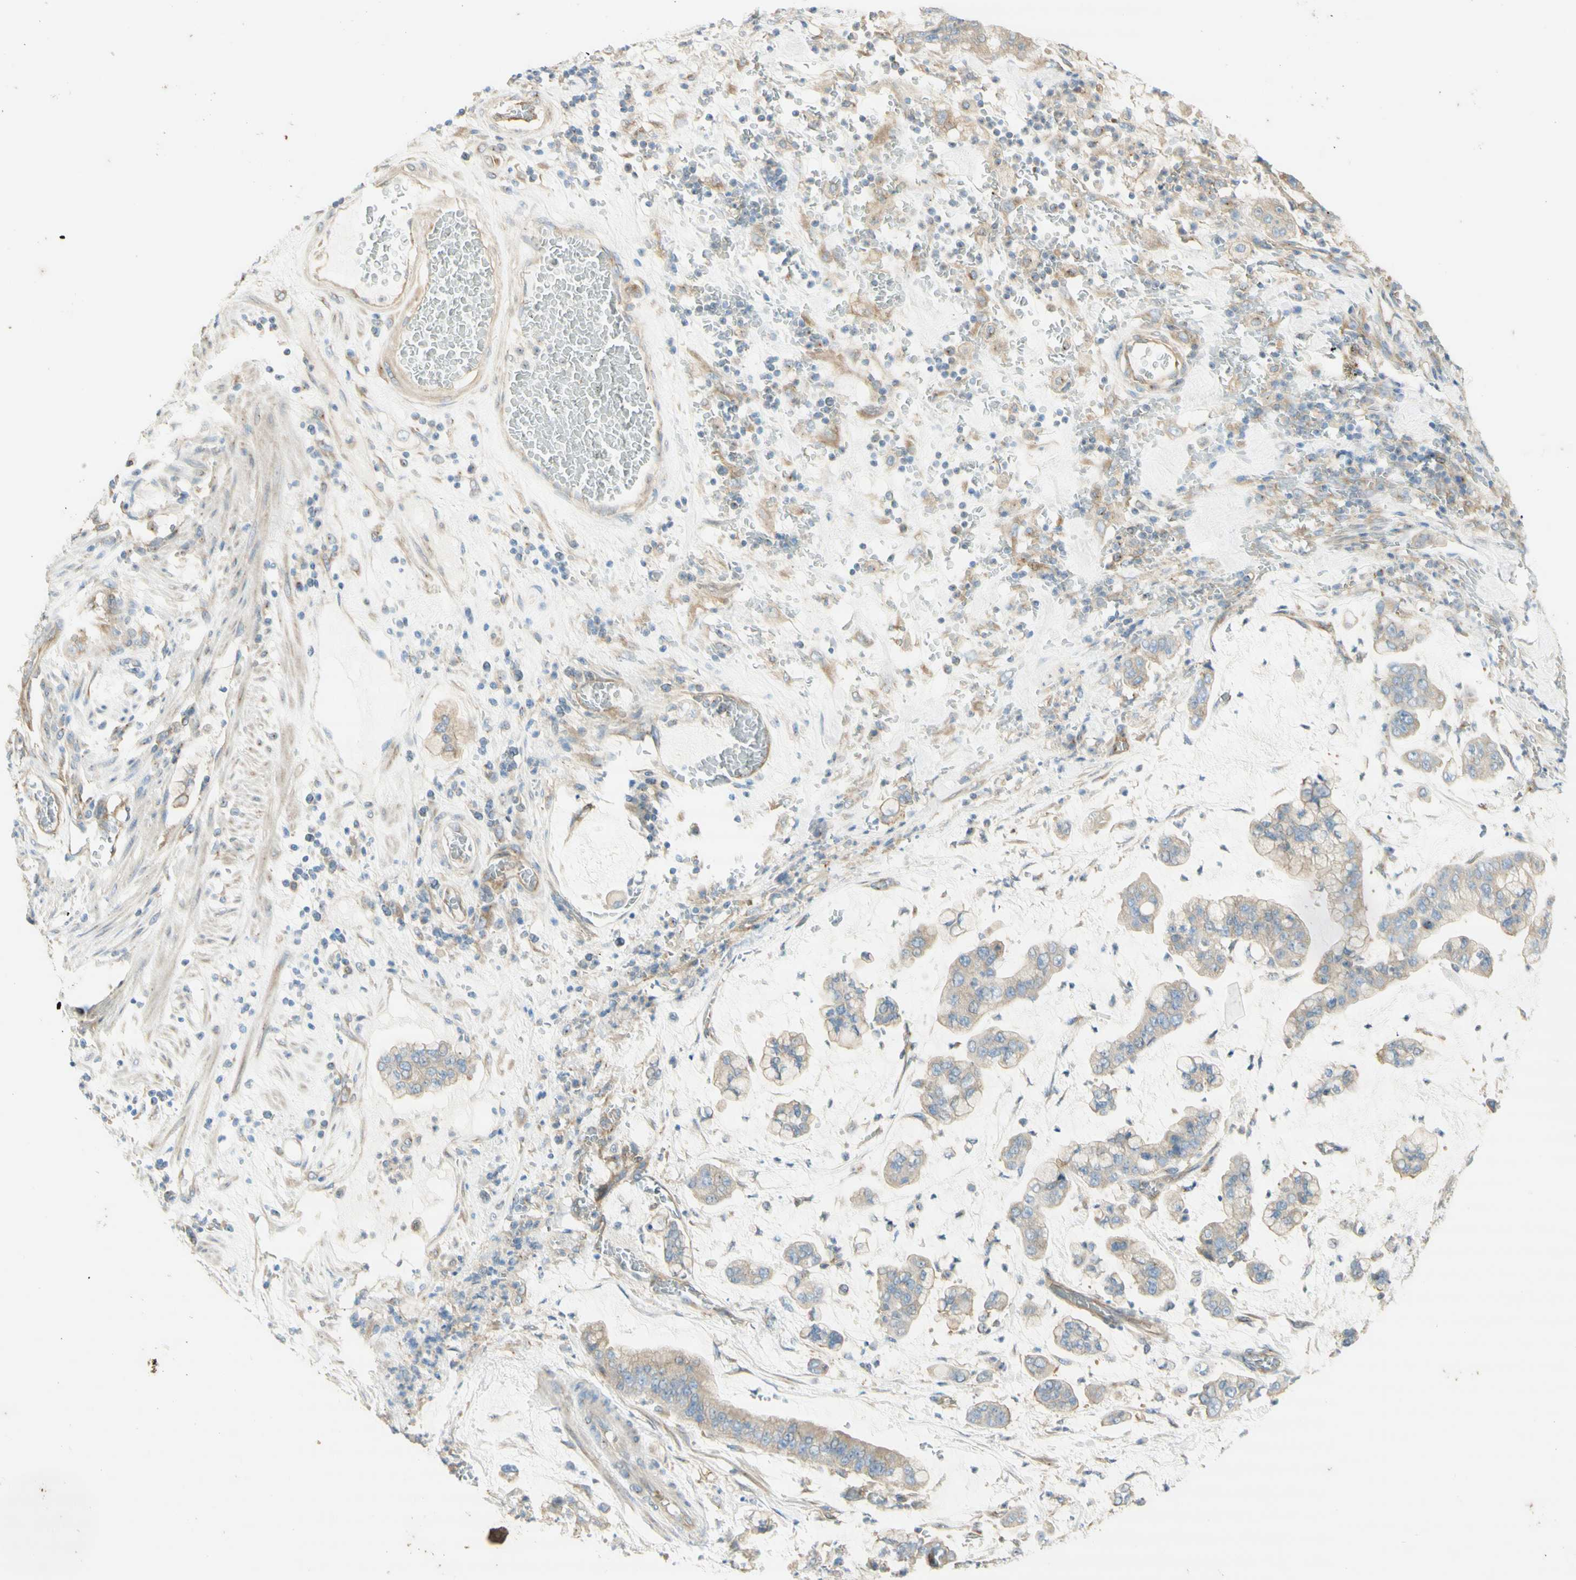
{"staining": {"intensity": "weak", "quantity": "25%-75%", "location": "cytoplasmic/membranous"}, "tissue": "stomach cancer", "cell_type": "Tumor cells", "image_type": "cancer", "snomed": [{"axis": "morphology", "description": "Normal tissue, NOS"}, {"axis": "morphology", "description": "Adenocarcinoma, NOS"}, {"axis": "topography", "description": "Stomach, upper"}, {"axis": "topography", "description": "Stomach"}], "caption": "Adenocarcinoma (stomach) stained with DAB immunohistochemistry (IHC) shows low levels of weak cytoplasmic/membranous expression in about 25%-75% of tumor cells. (DAB (3,3'-diaminobenzidine) = brown stain, brightfield microscopy at high magnification).", "gene": "DYNC1H1", "patient": {"sex": "male", "age": 76}}